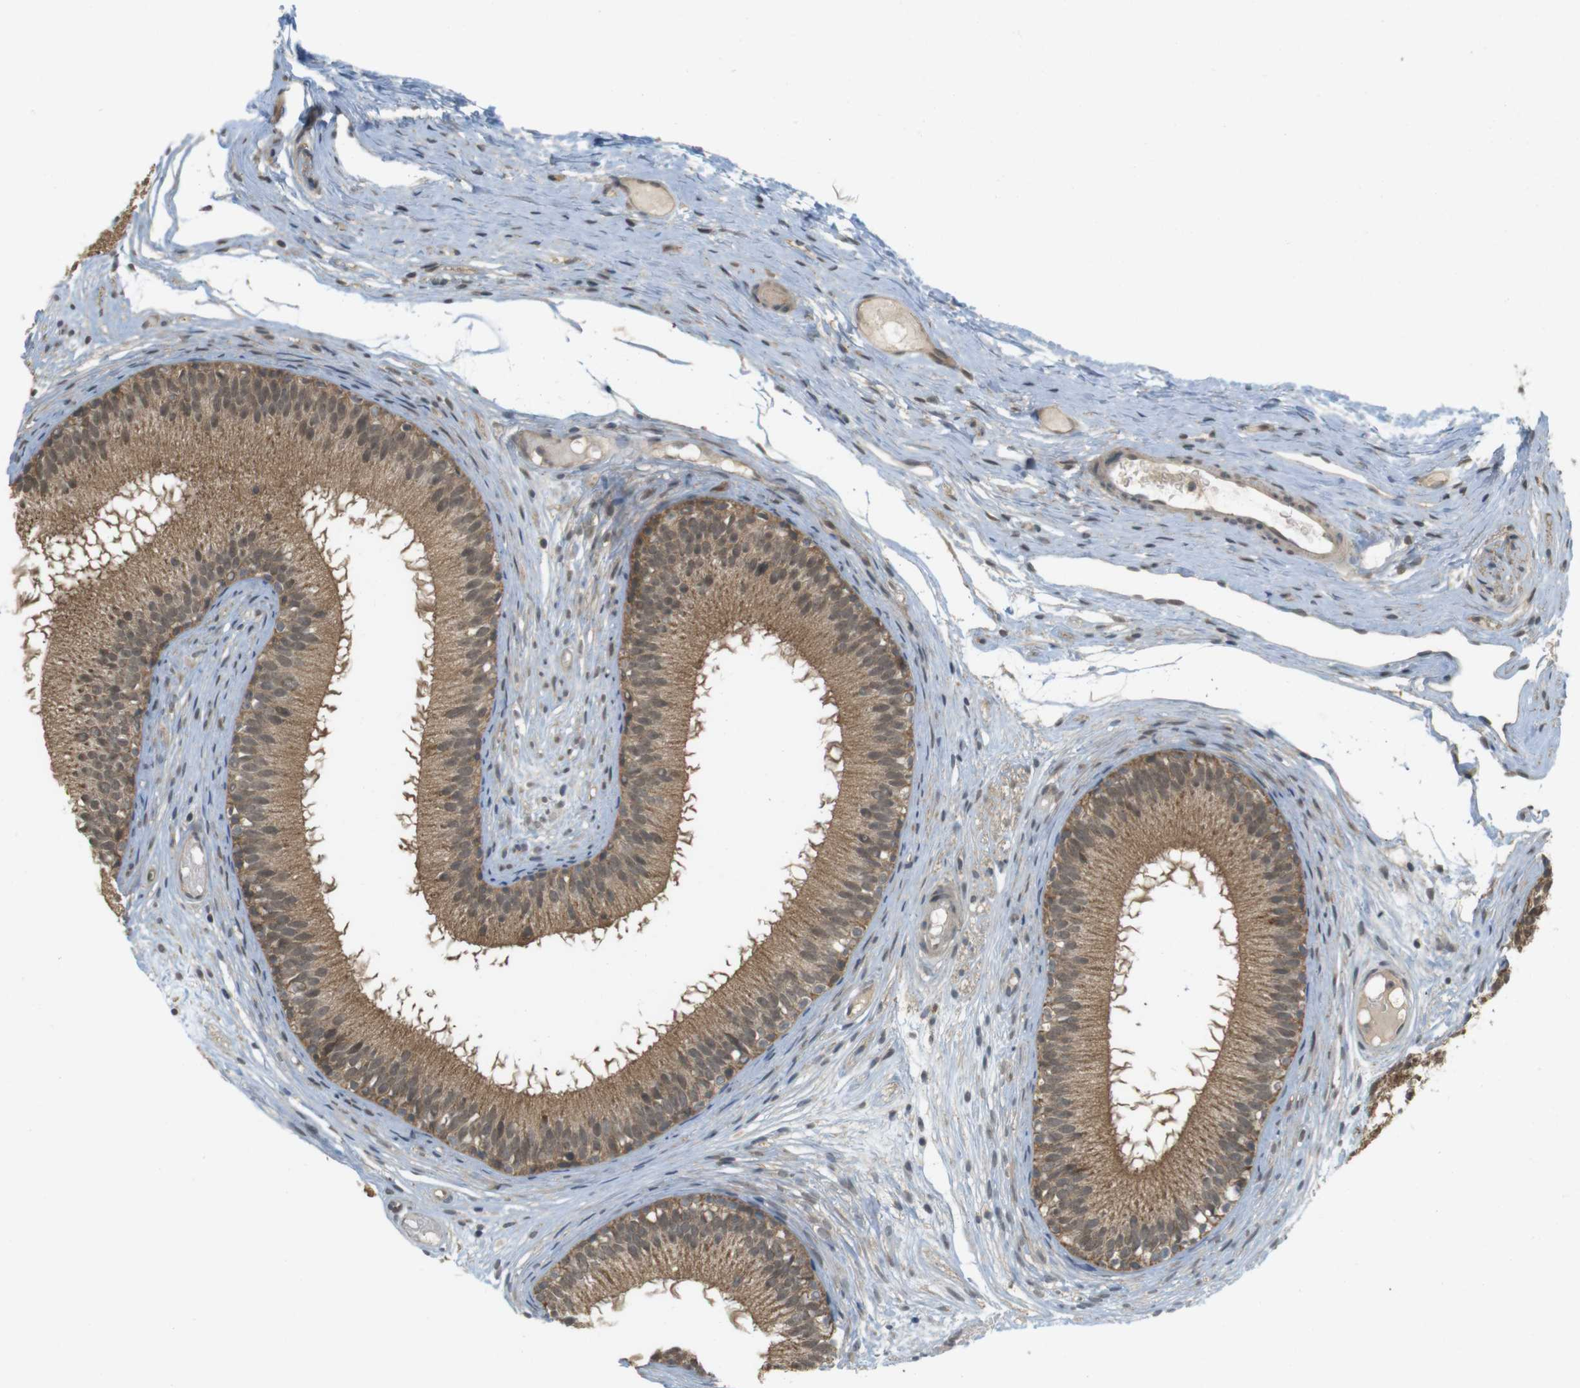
{"staining": {"intensity": "moderate", "quantity": ">75%", "location": "cytoplasmic/membranous"}, "tissue": "epididymis", "cell_type": "Glandular cells", "image_type": "normal", "snomed": [{"axis": "morphology", "description": "Normal tissue, NOS"}, {"axis": "morphology", "description": "Atrophy, NOS"}, {"axis": "topography", "description": "Testis"}, {"axis": "topography", "description": "Epididymis"}], "caption": "Immunohistochemical staining of normal epididymis displays >75% levels of moderate cytoplasmic/membranous protein staining in approximately >75% of glandular cells.", "gene": "RNF130", "patient": {"sex": "male", "age": 18}}